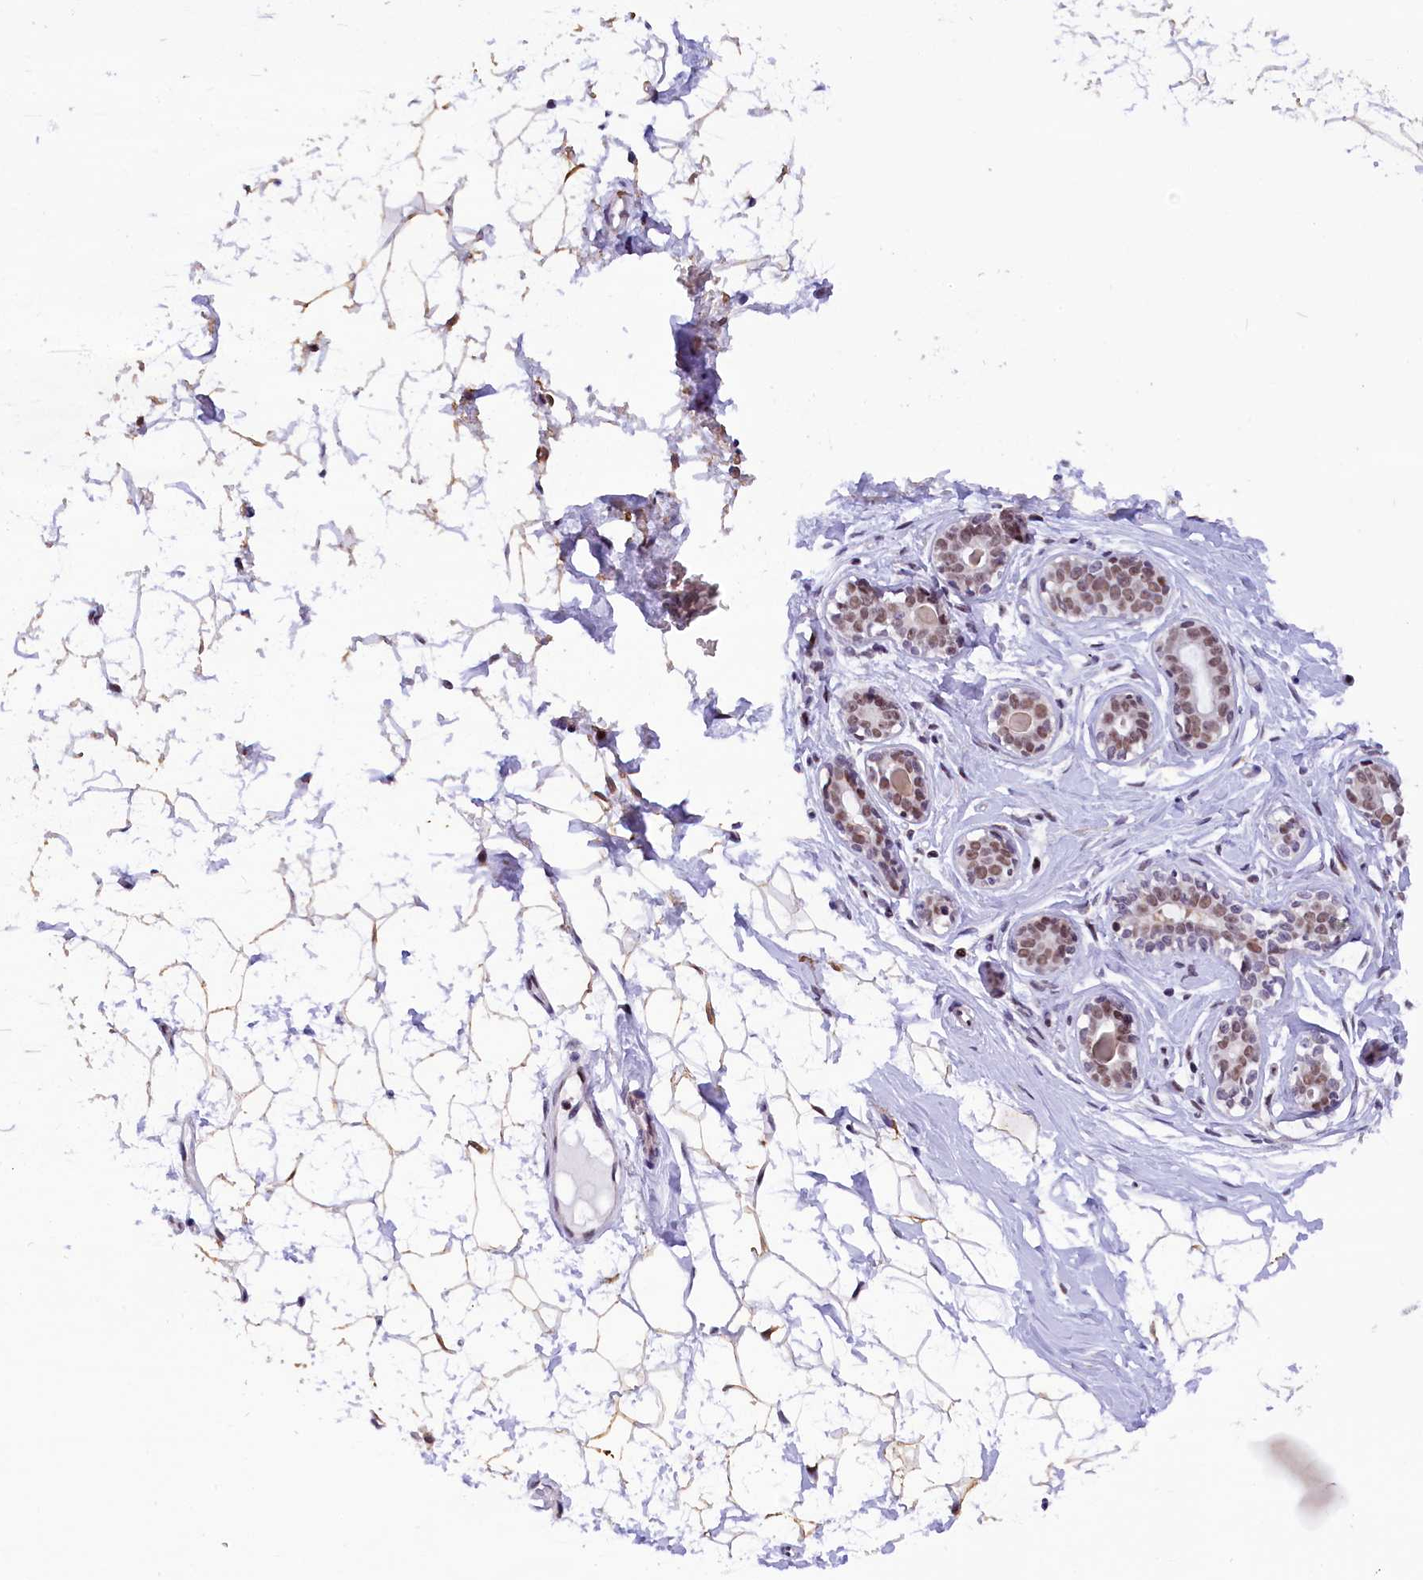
{"staining": {"intensity": "moderate", "quantity": "25%-75%", "location": "cytoplasmic/membranous"}, "tissue": "breast", "cell_type": "Adipocytes", "image_type": "normal", "snomed": [{"axis": "morphology", "description": "Normal tissue, NOS"}, {"axis": "morphology", "description": "Adenoma, NOS"}, {"axis": "topography", "description": "Breast"}], "caption": "This image reveals immunohistochemistry staining of unremarkable human breast, with medium moderate cytoplasmic/membranous positivity in approximately 25%-75% of adipocytes.", "gene": "CDYL2", "patient": {"sex": "female", "age": 23}}